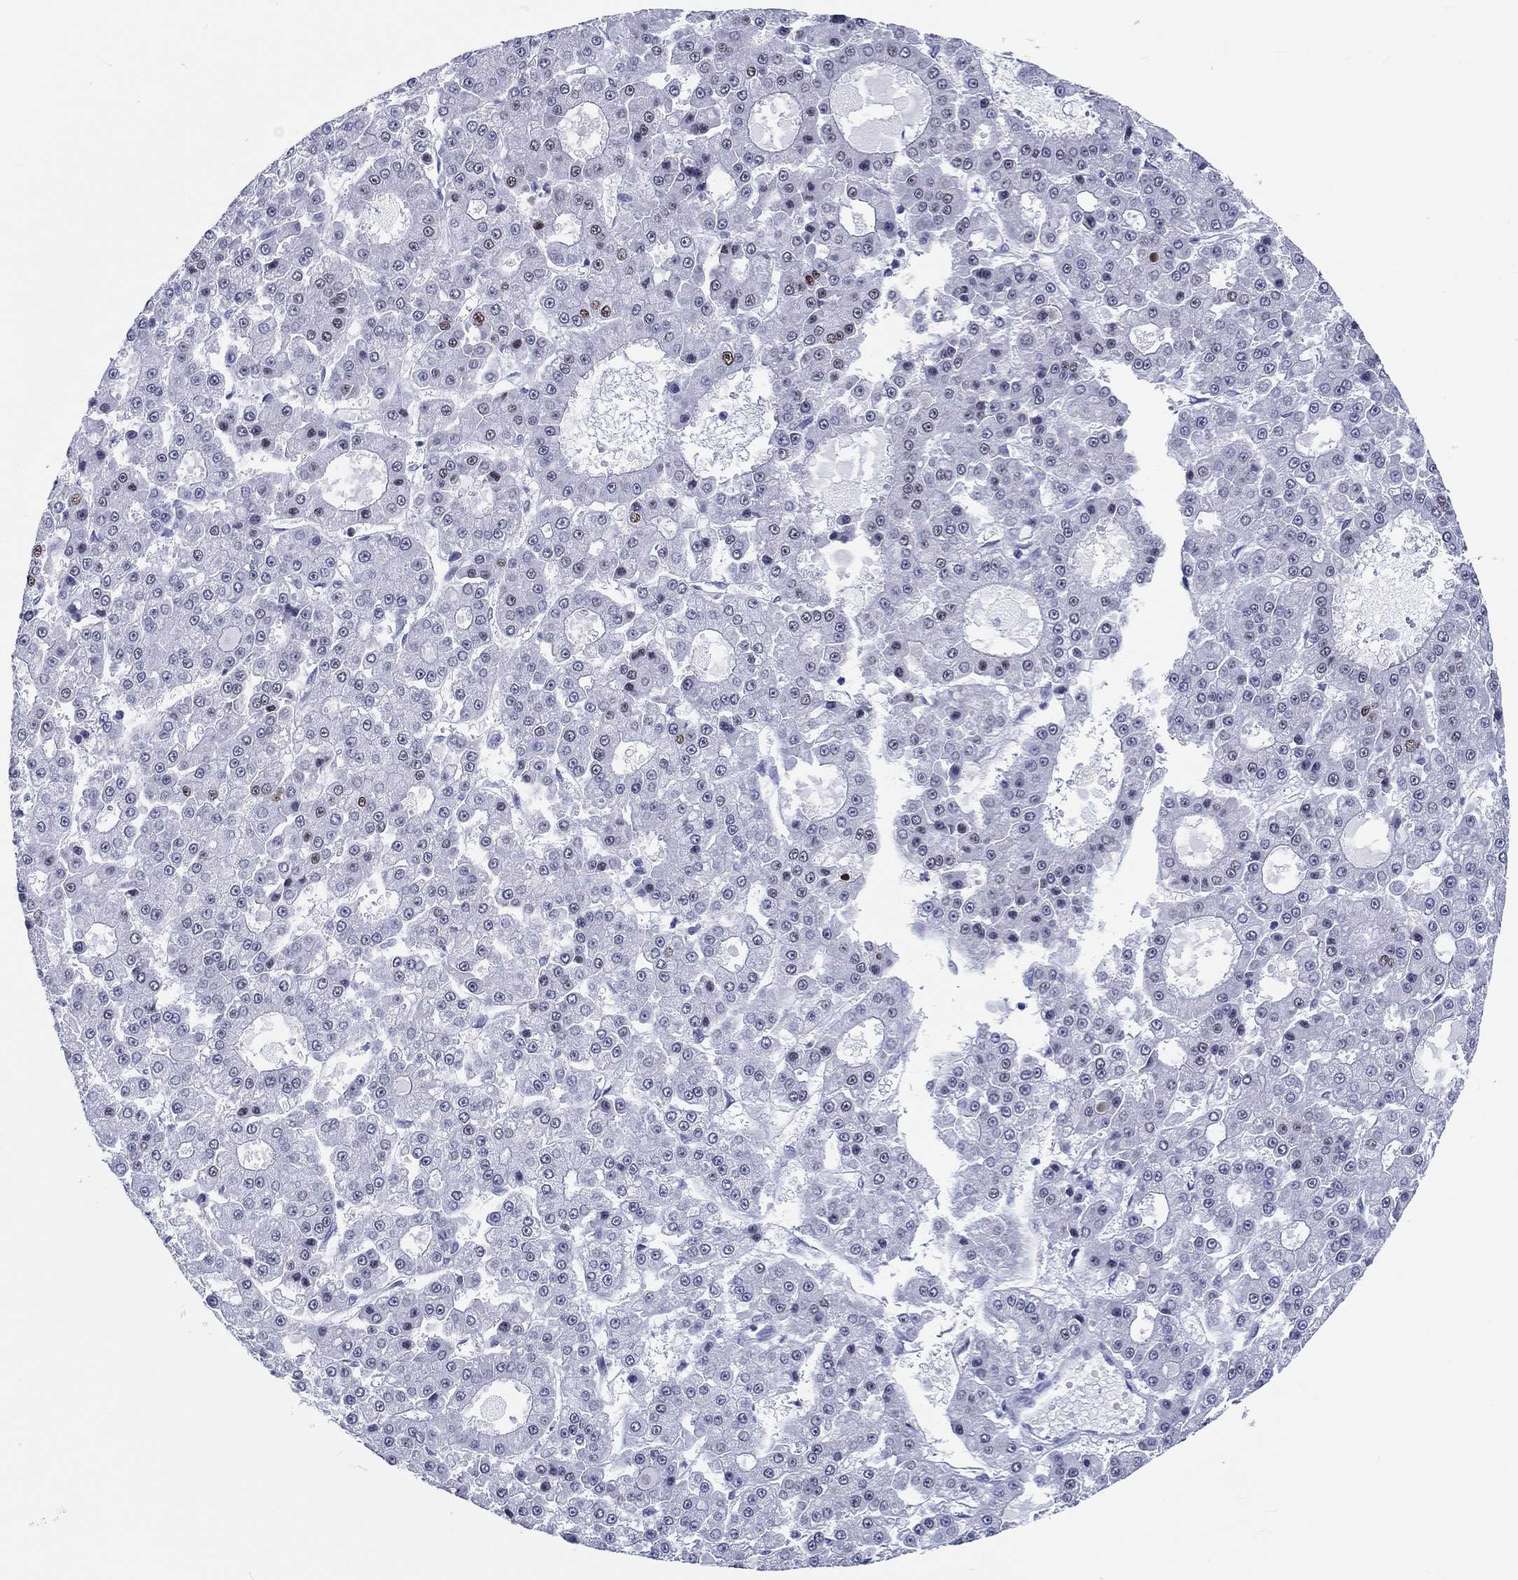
{"staining": {"intensity": "moderate", "quantity": "<25%", "location": "nuclear"}, "tissue": "liver cancer", "cell_type": "Tumor cells", "image_type": "cancer", "snomed": [{"axis": "morphology", "description": "Carcinoma, Hepatocellular, NOS"}, {"axis": "topography", "description": "Liver"}], "caption": "Immunohistochemical staining of human liver cancer demonstrates low levels of moderate nuclear protein positivity in approximately <25% of tumor cells.", "gene": "H1-1", "patient": {"sex": "male", "age": 70}}